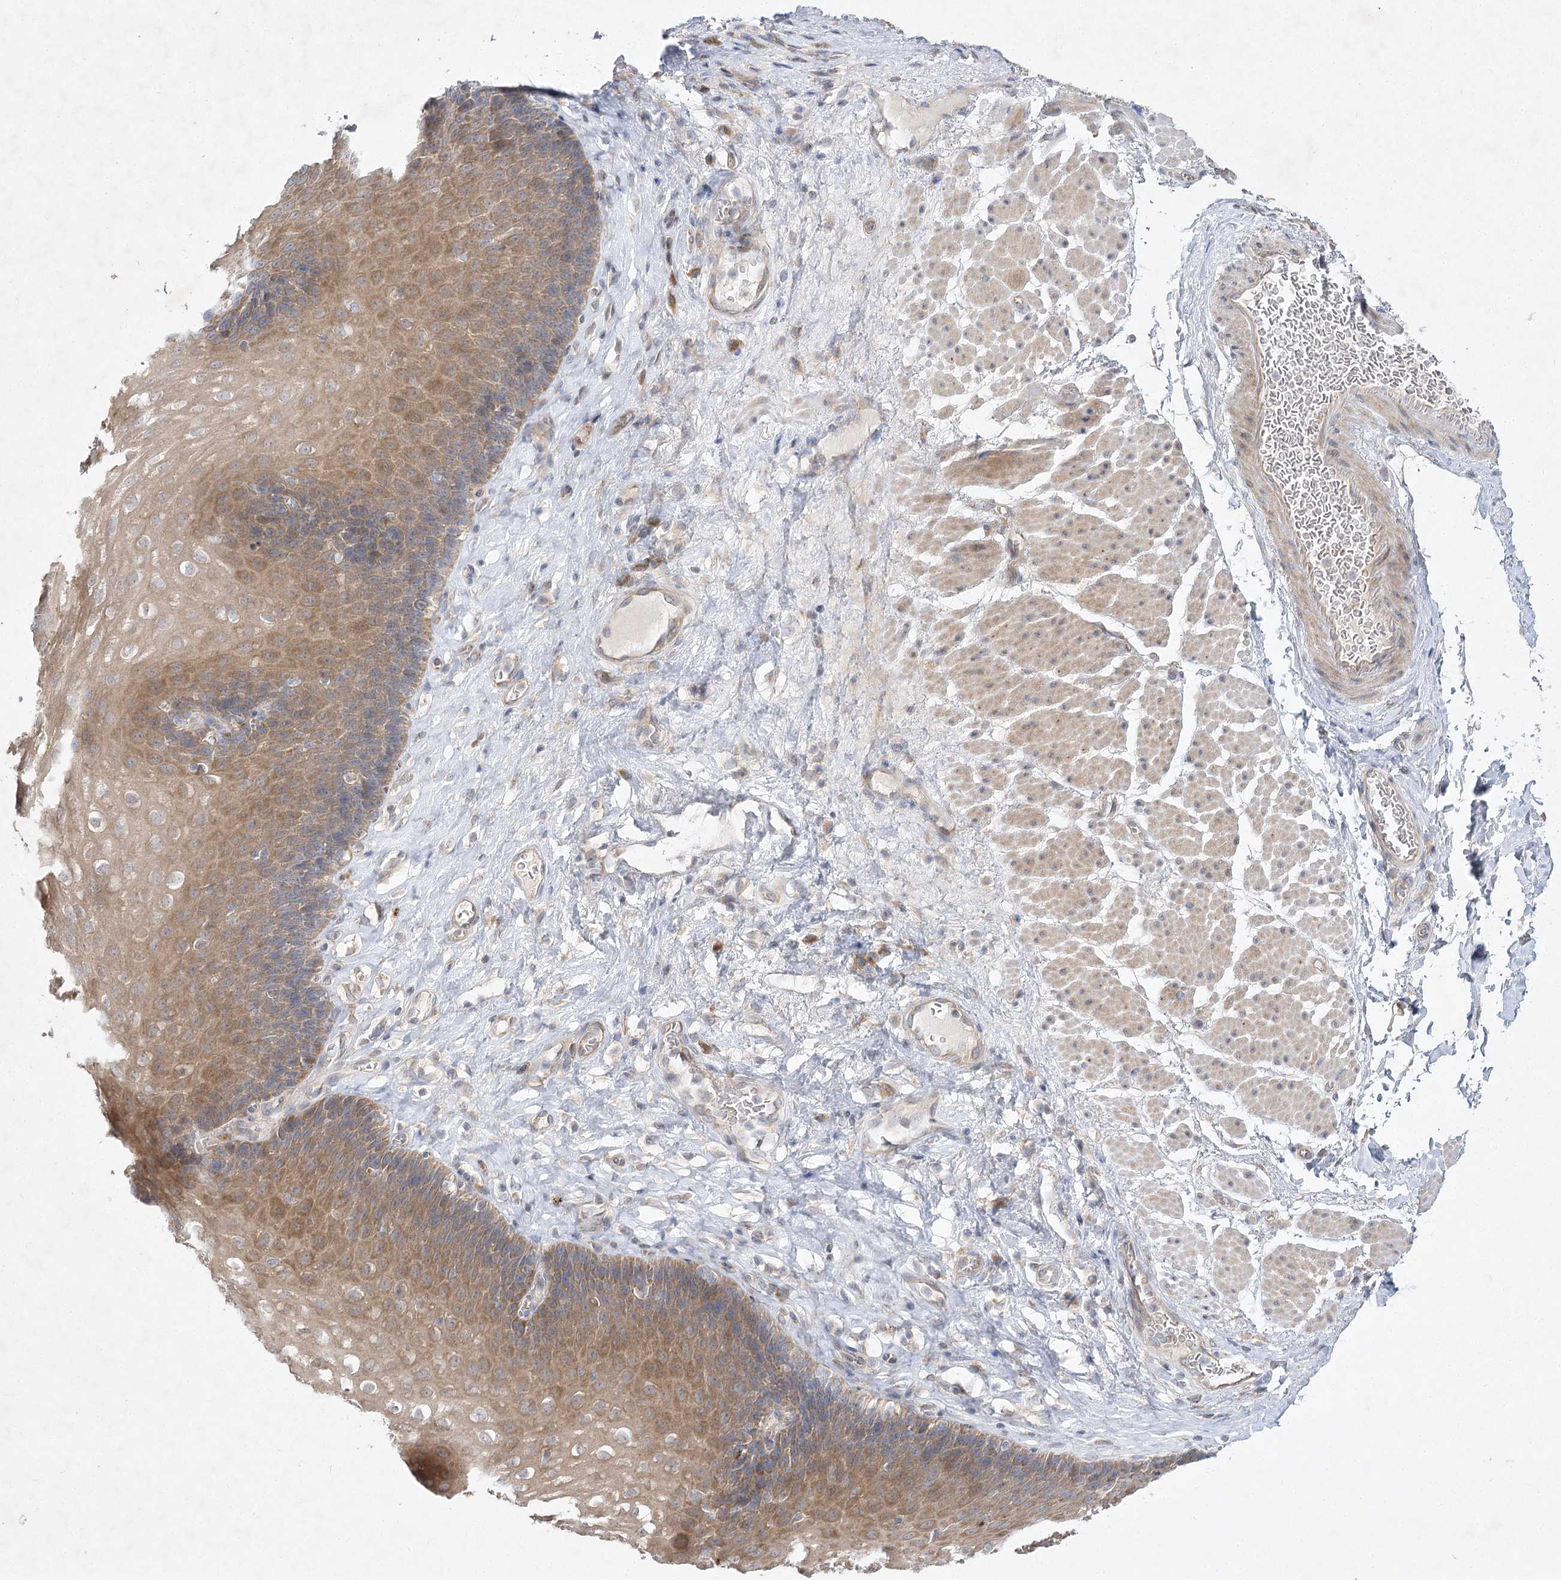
{"staining": {"intensity": "moderate", "quantity": ">75%", "location": "cytoplasmic/membranous"}, "tissue": "esophagus", "cell_type": "Squamous epithelial cells", "image_type": "normal", "snomed": [{"axis": "morphology", "description": "Normal tissue, NOS"}, {"axis": "topography", "description": "Esophagus"}], "caption": "Moderate cytoplasmic/membranous expression for a protein is seen in about >75% of squamous epithelial cells of benign esophagus using immunohistochemistry.", "gene": "PYROXD1", "patient": {"sex": "female", "age": 66}}